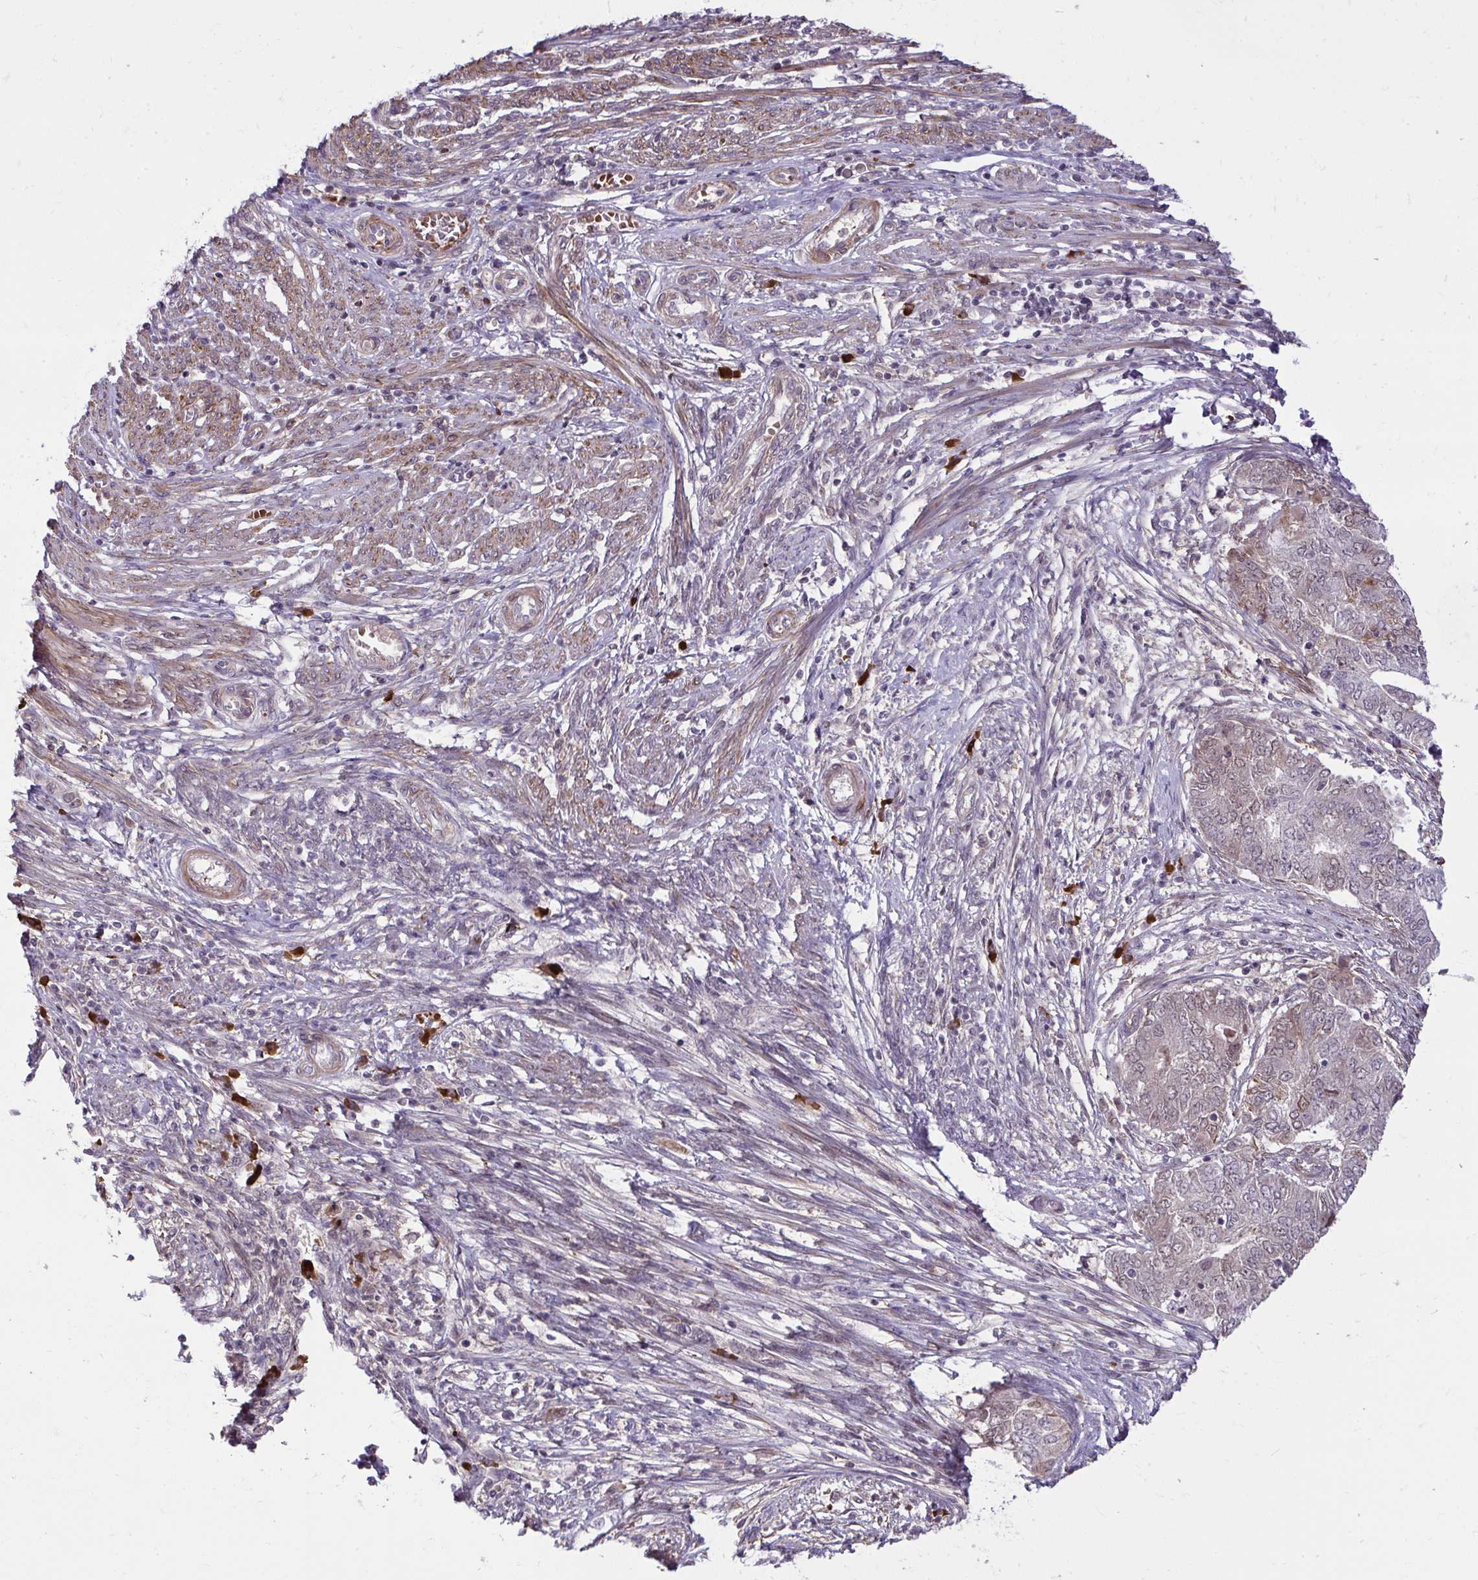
{"staining": {"intensity": "weak", "quantity": "25%-75%", "location": "cytoplasmic/membranous,nuclear"}, "tissue": "endometrial cancer", "cell_type": "Tumor cells", "image_type": "cancer", "snomed": [{"axis": "morphology", "description": "Adenocarcinoma, NOS"}, {"axis": "topography", "description": "Endometrium"}], "caption": "Weak cytoplasmic/membranous and nuclear staining is seen in about 25%-75% of tumor cells in endometrial cancer (adenocarcinoma).", "gene": "ZSCAN9", "patient": {"sex": "female", "age": 62}}